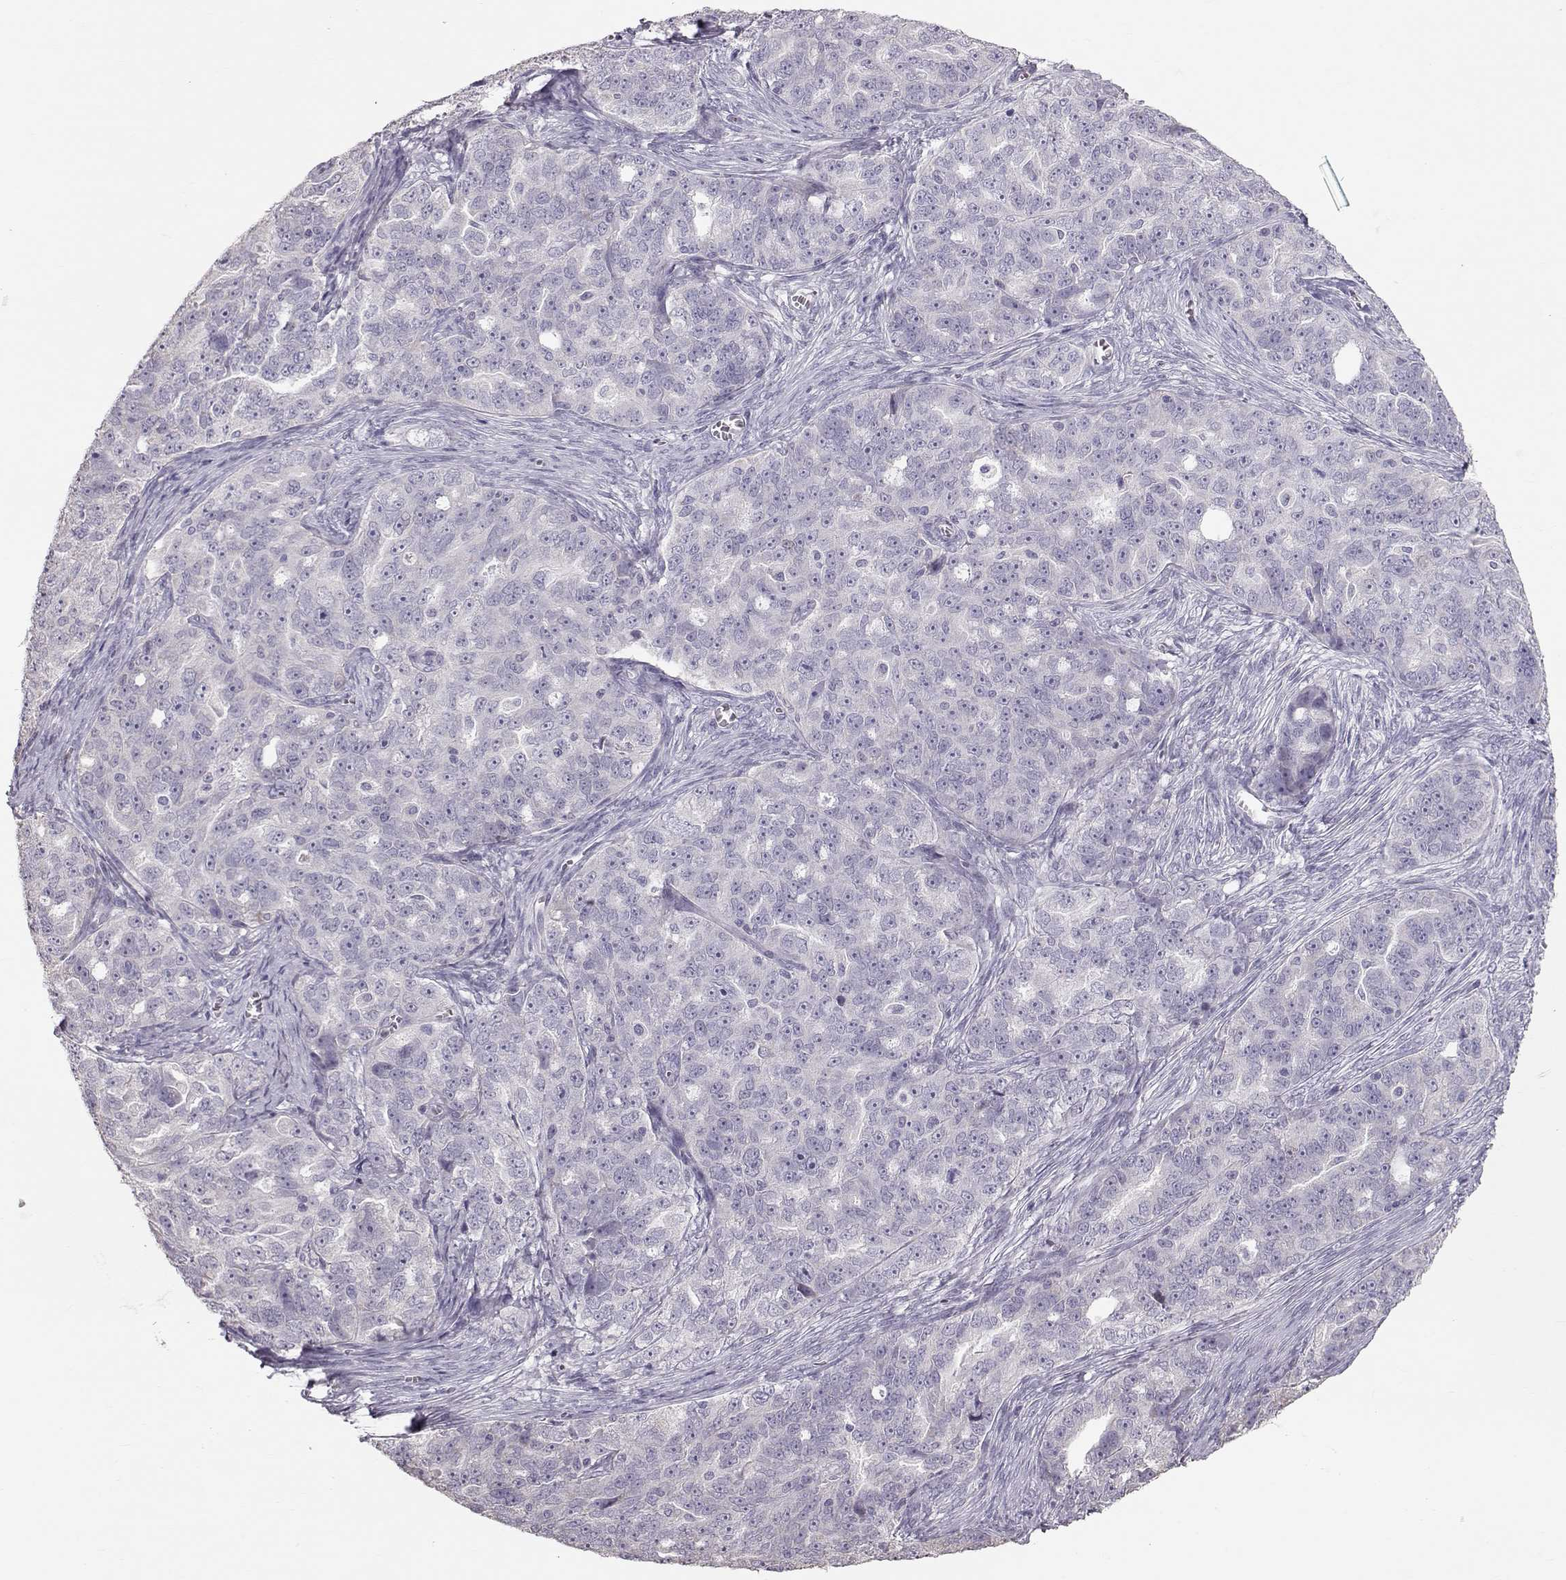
{"staining": {"intensity": "negative", "quantity": "none", "location": "none"}, "tissue": "ovarian cancer", "cell_type": "Tumor cells", "image_type": "cancer", "snomed": [{"axis": "morphology", "description": "Cystadenocarcinoma, serous, NOS"}, {"axis": "topography", "description": "Ovary"}], "caption": "Protein analysis of ovarian cancer (serous cystadenocarcinoma) displays no significant staining in tumor cells.", "gene": "POU1F1", "patient": {"sex": "female", "age": 51}}